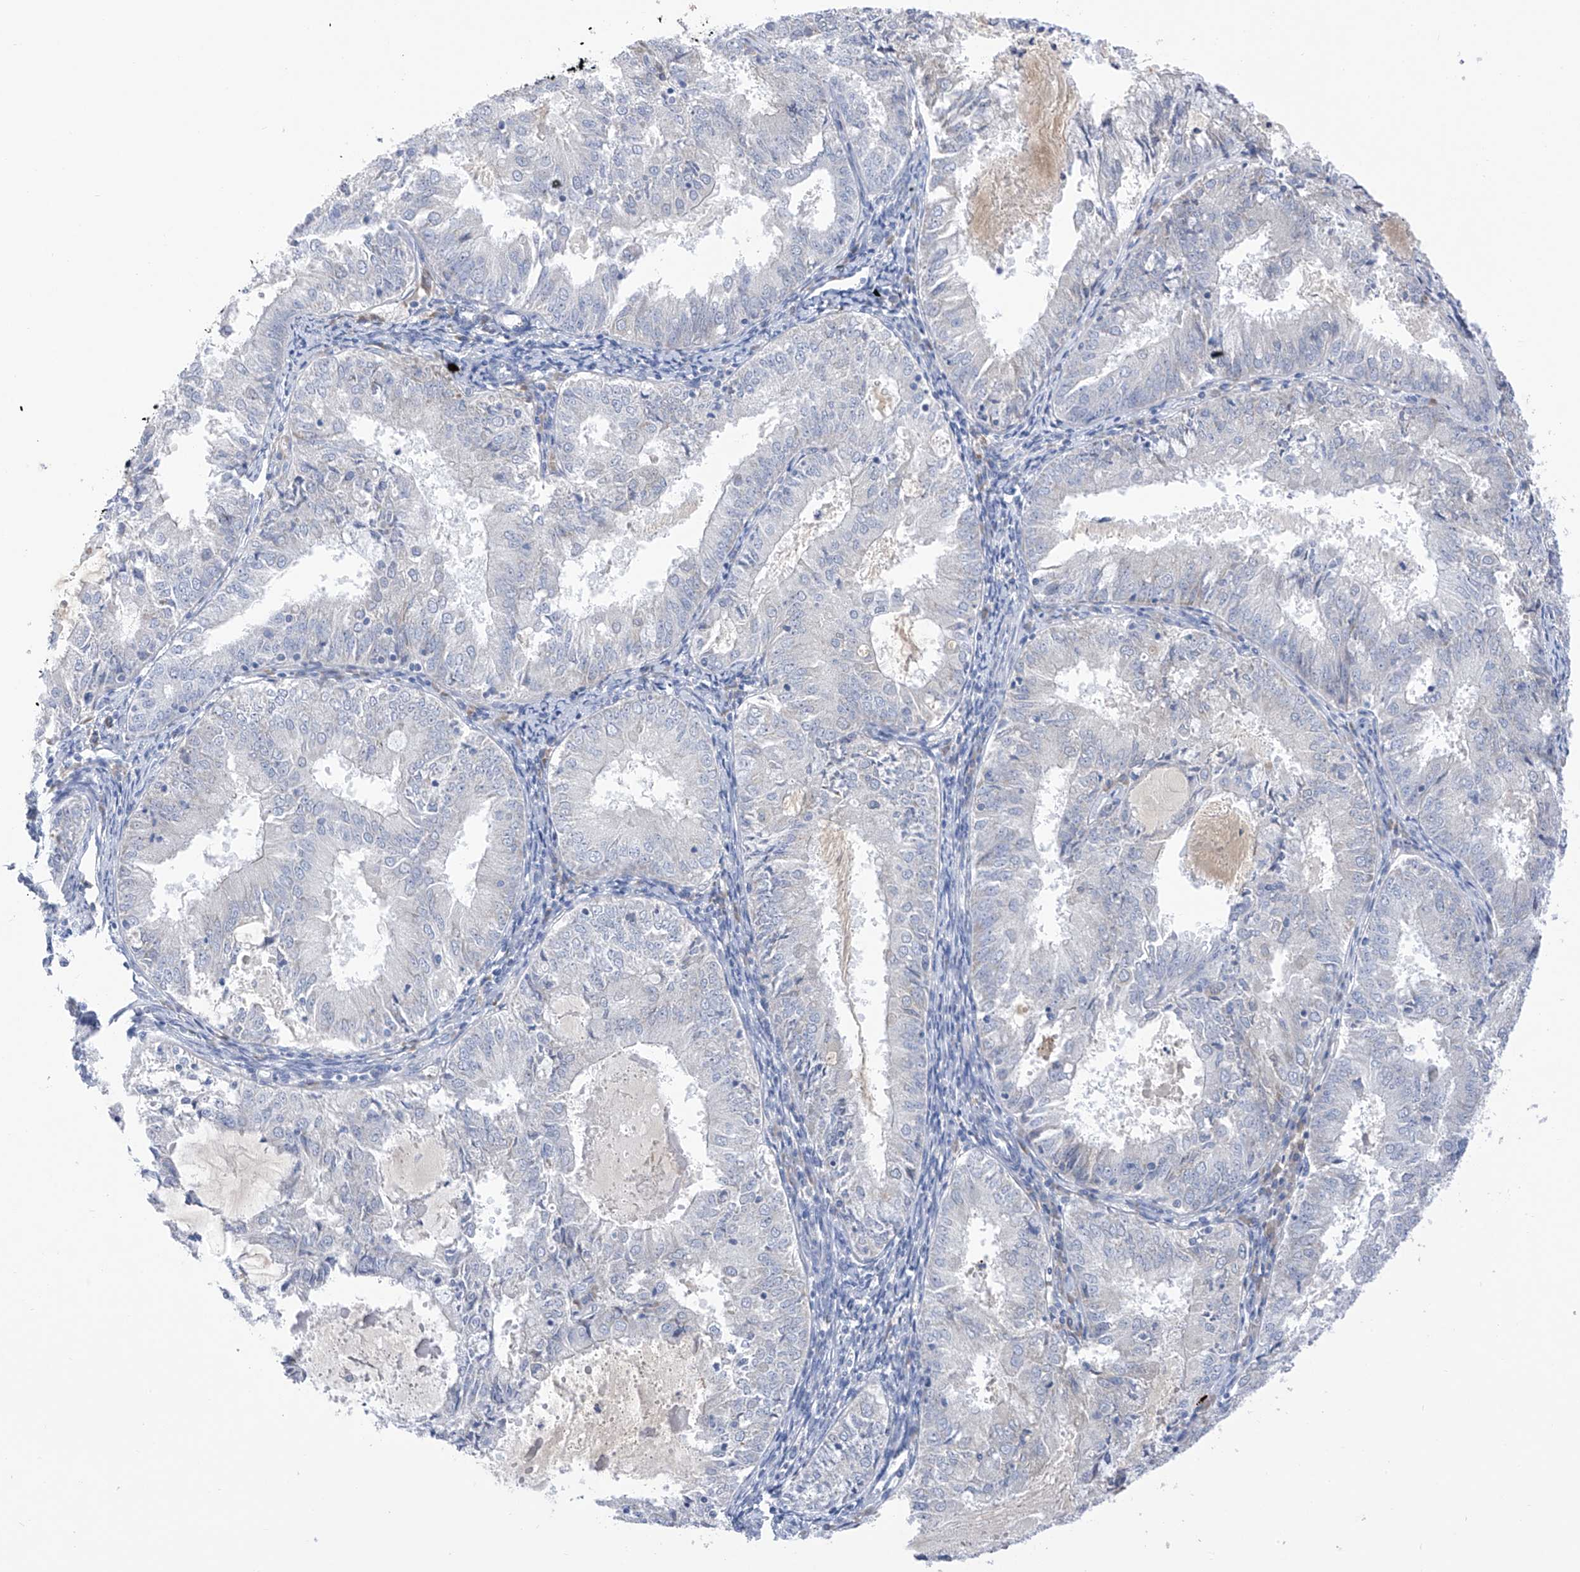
{"staining": {"intensity": "negative", "quantity": "none", "location": "none"}, "tissue": "endometrial cancer", "cell_type": "Tumor cells", "image_type": "cancer", "snomed": [{"axis": "morphology", "description": "Adenocarcinoma, NOS"}, {"axis": "topography", "description": "Endometrium"}], "caption": "Endometrial cancer stained for a protein using immunohistochemistry demonstrates no expression tumor cells.", "gene": "SLCO4A1", "patient": {"sex": "female", "age": 57}}